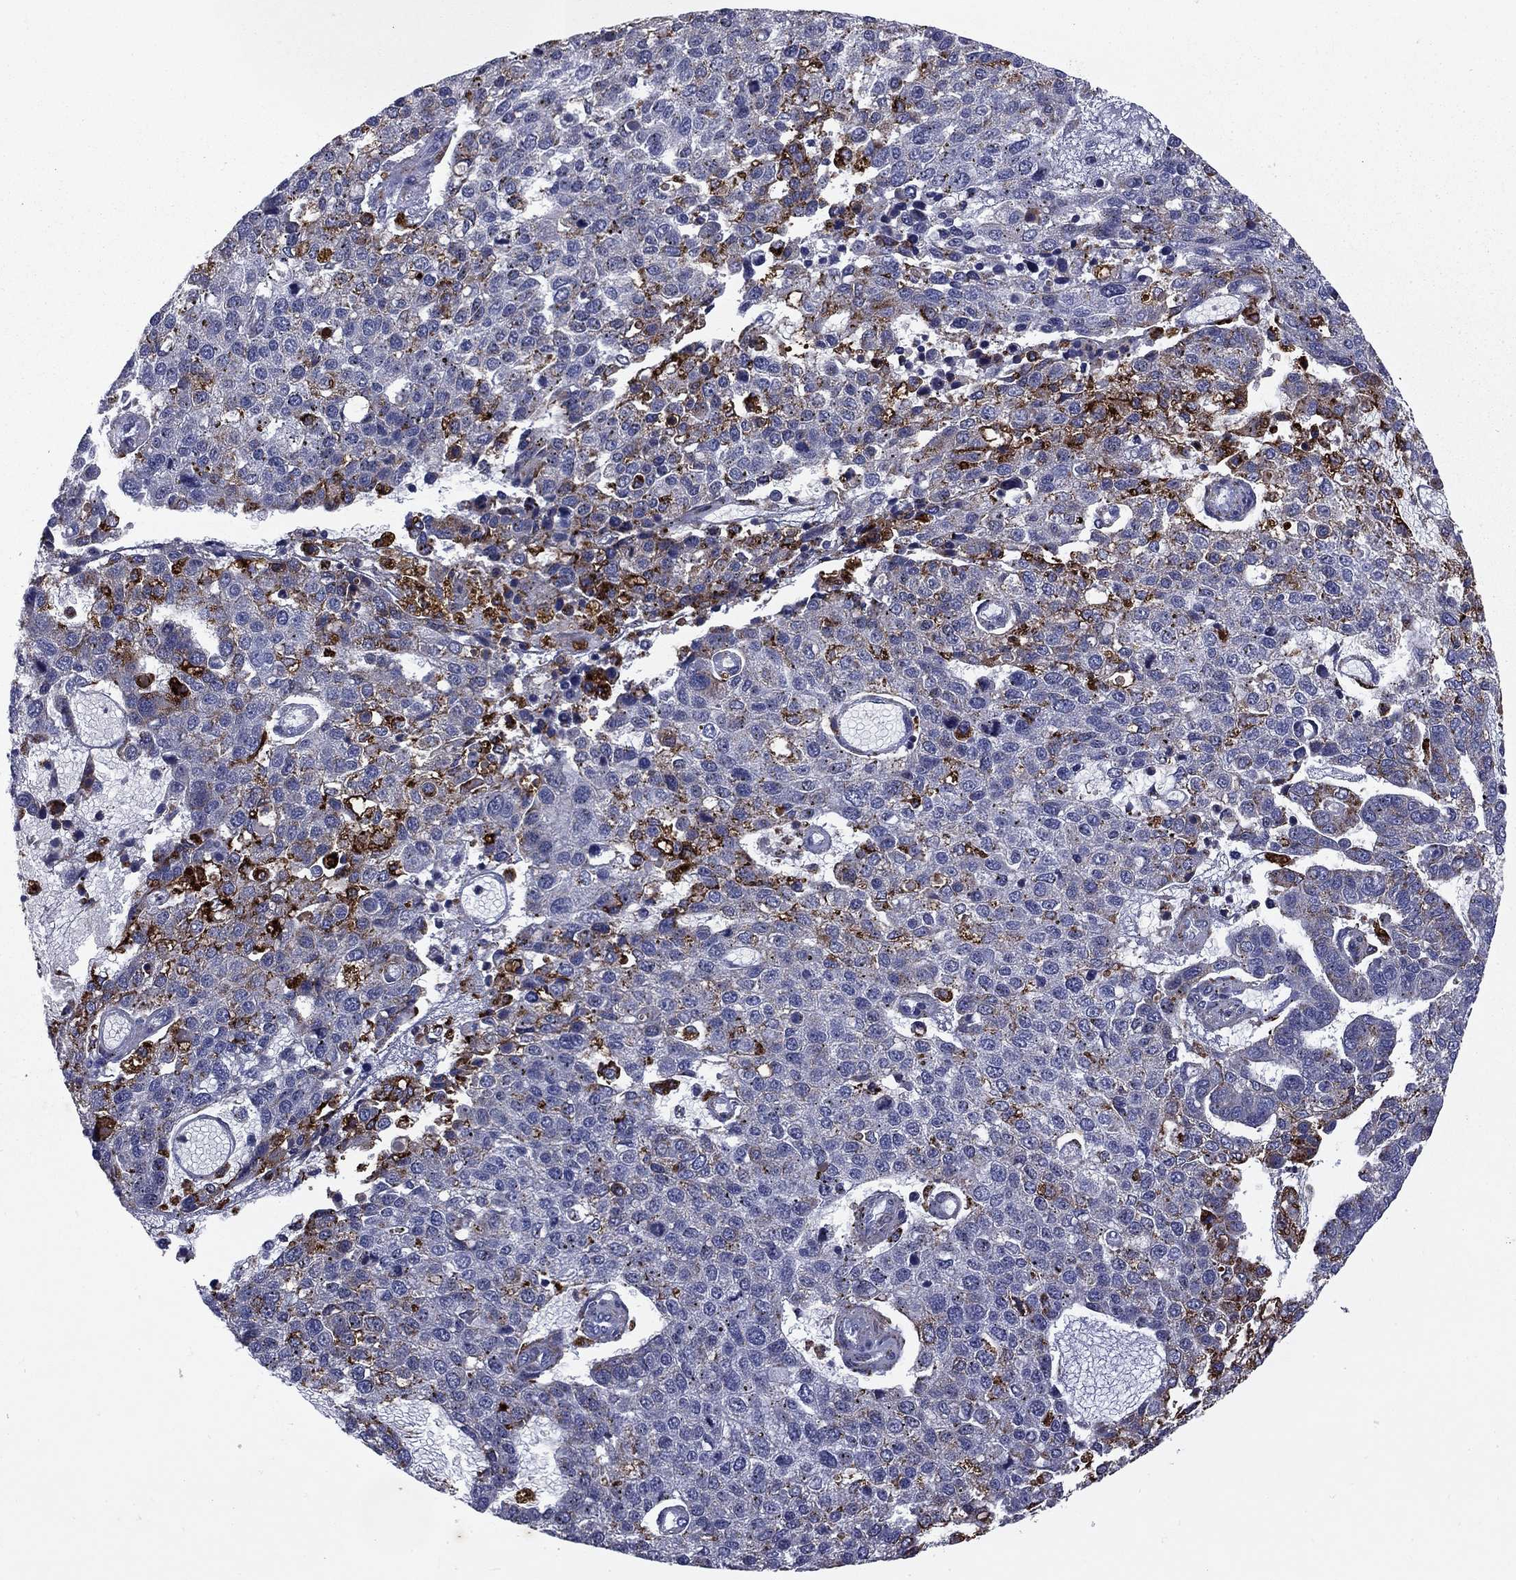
{"staining": {"intensity": "negative", "quantity": "none", "location": "none"}, "tissue": "pancreatic cancer", "cell_type": "Tumor cells", "image_type": "cancer", "snomed": [{"axis": "morphology", "description": "Adenocarcinoma, NOS"}, {"axis": "topography", "description": "Pancreas"}], "caption": "DAB immunohistochemical staining of pancreatic adenocarcinoma exhibits no significant expression in tumor cells.", "gene": "MADCAM1", "patient": {"sex": "female", "age": 61}}